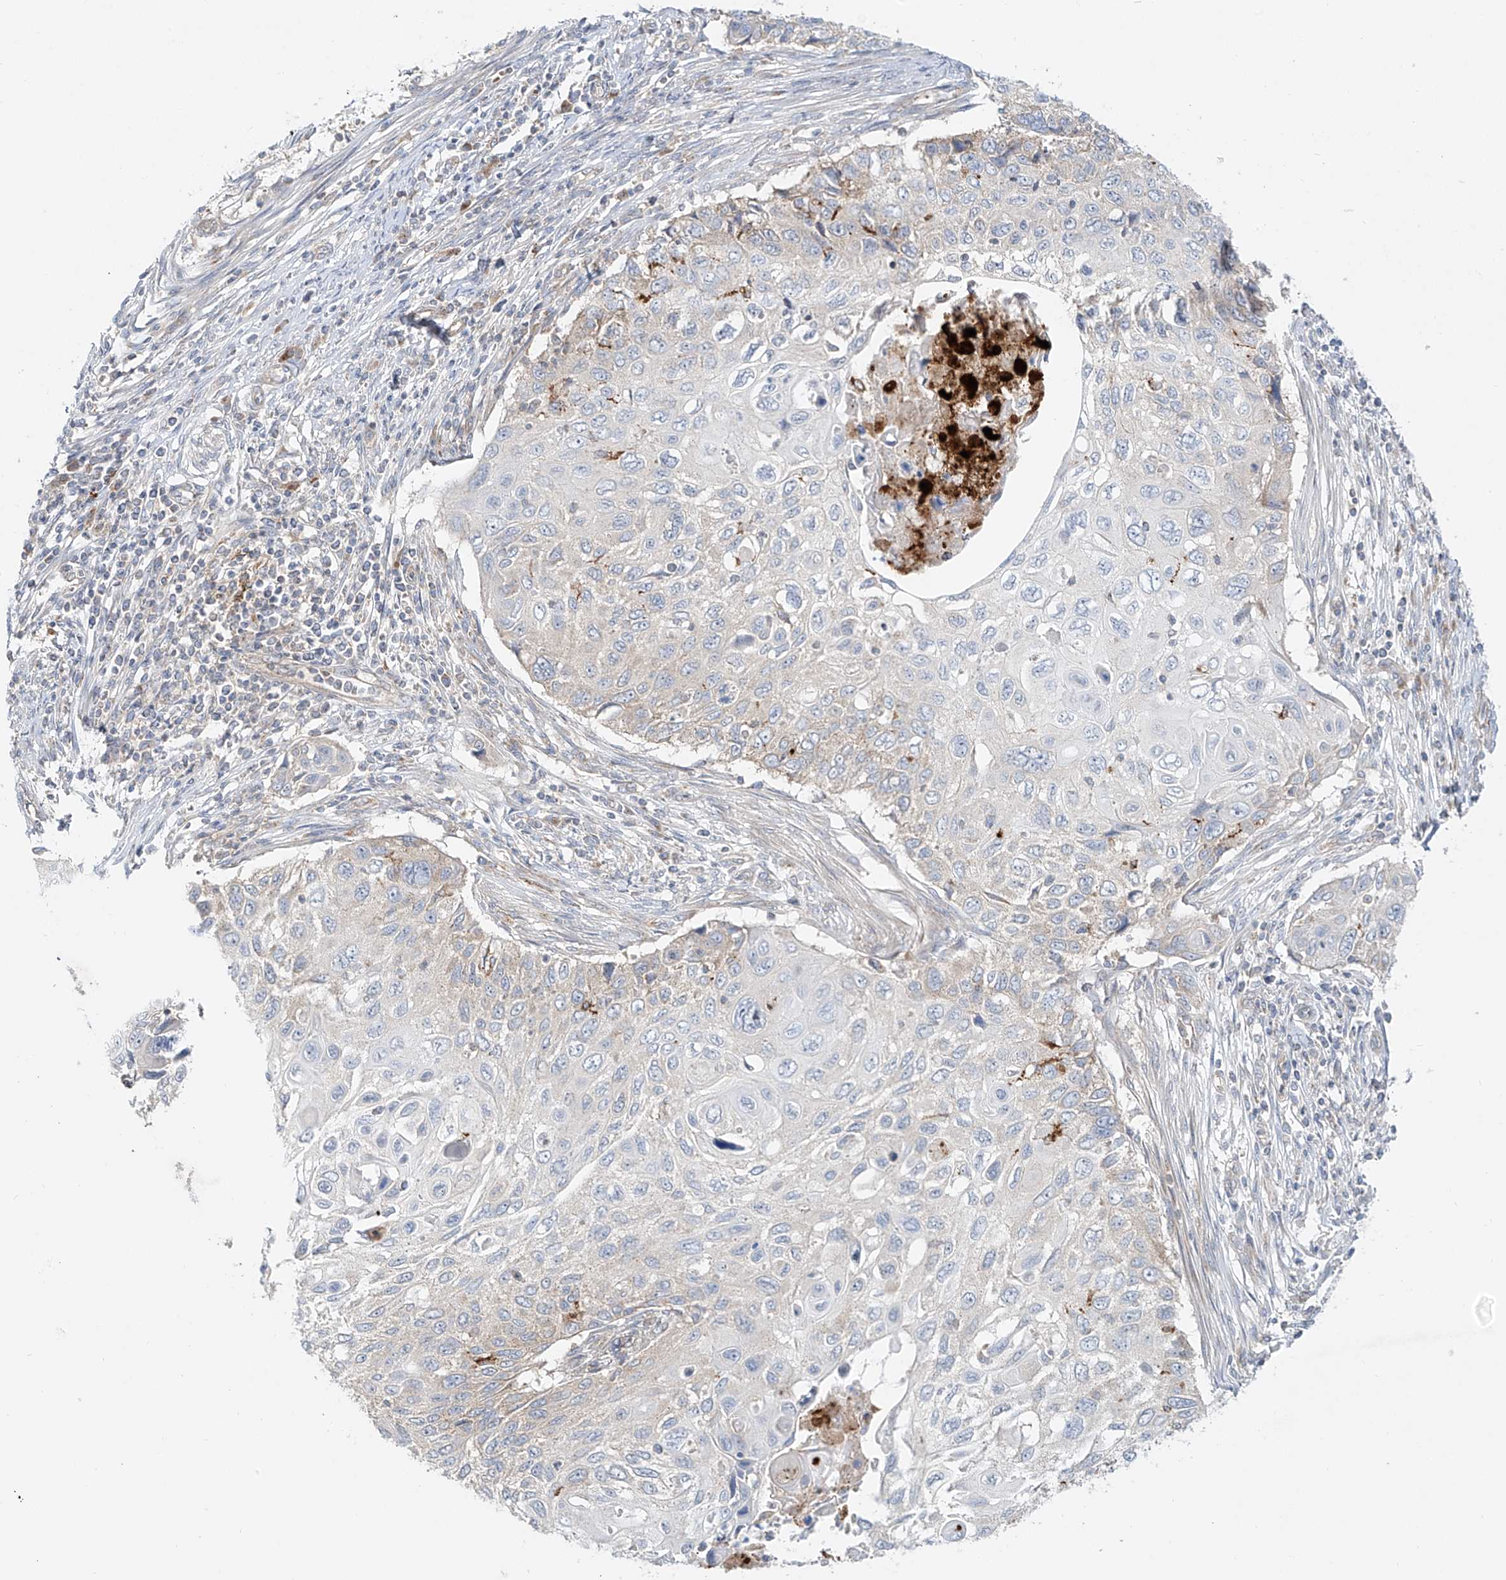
{"staining": {"intensity": "negative", "quantity": "none", "location": "none"}, "tissue": "cervical cancer", "cell_type": "Tumor cells", "image_type": "cancer", "snomed": [{"axis": "morphology", "description": "Squamous cell carcinoma, NOS"}, {"axis": "topography", "description": "Cervix"}], "caption": "This is a photomicrograph of immunohistochemistry (IHC) staining of cervical squamous cell carcinoma, which shows no positivity in tumor cells.", "gene": "TJAP1", "patient": {"sex": "female", "age": 70}}